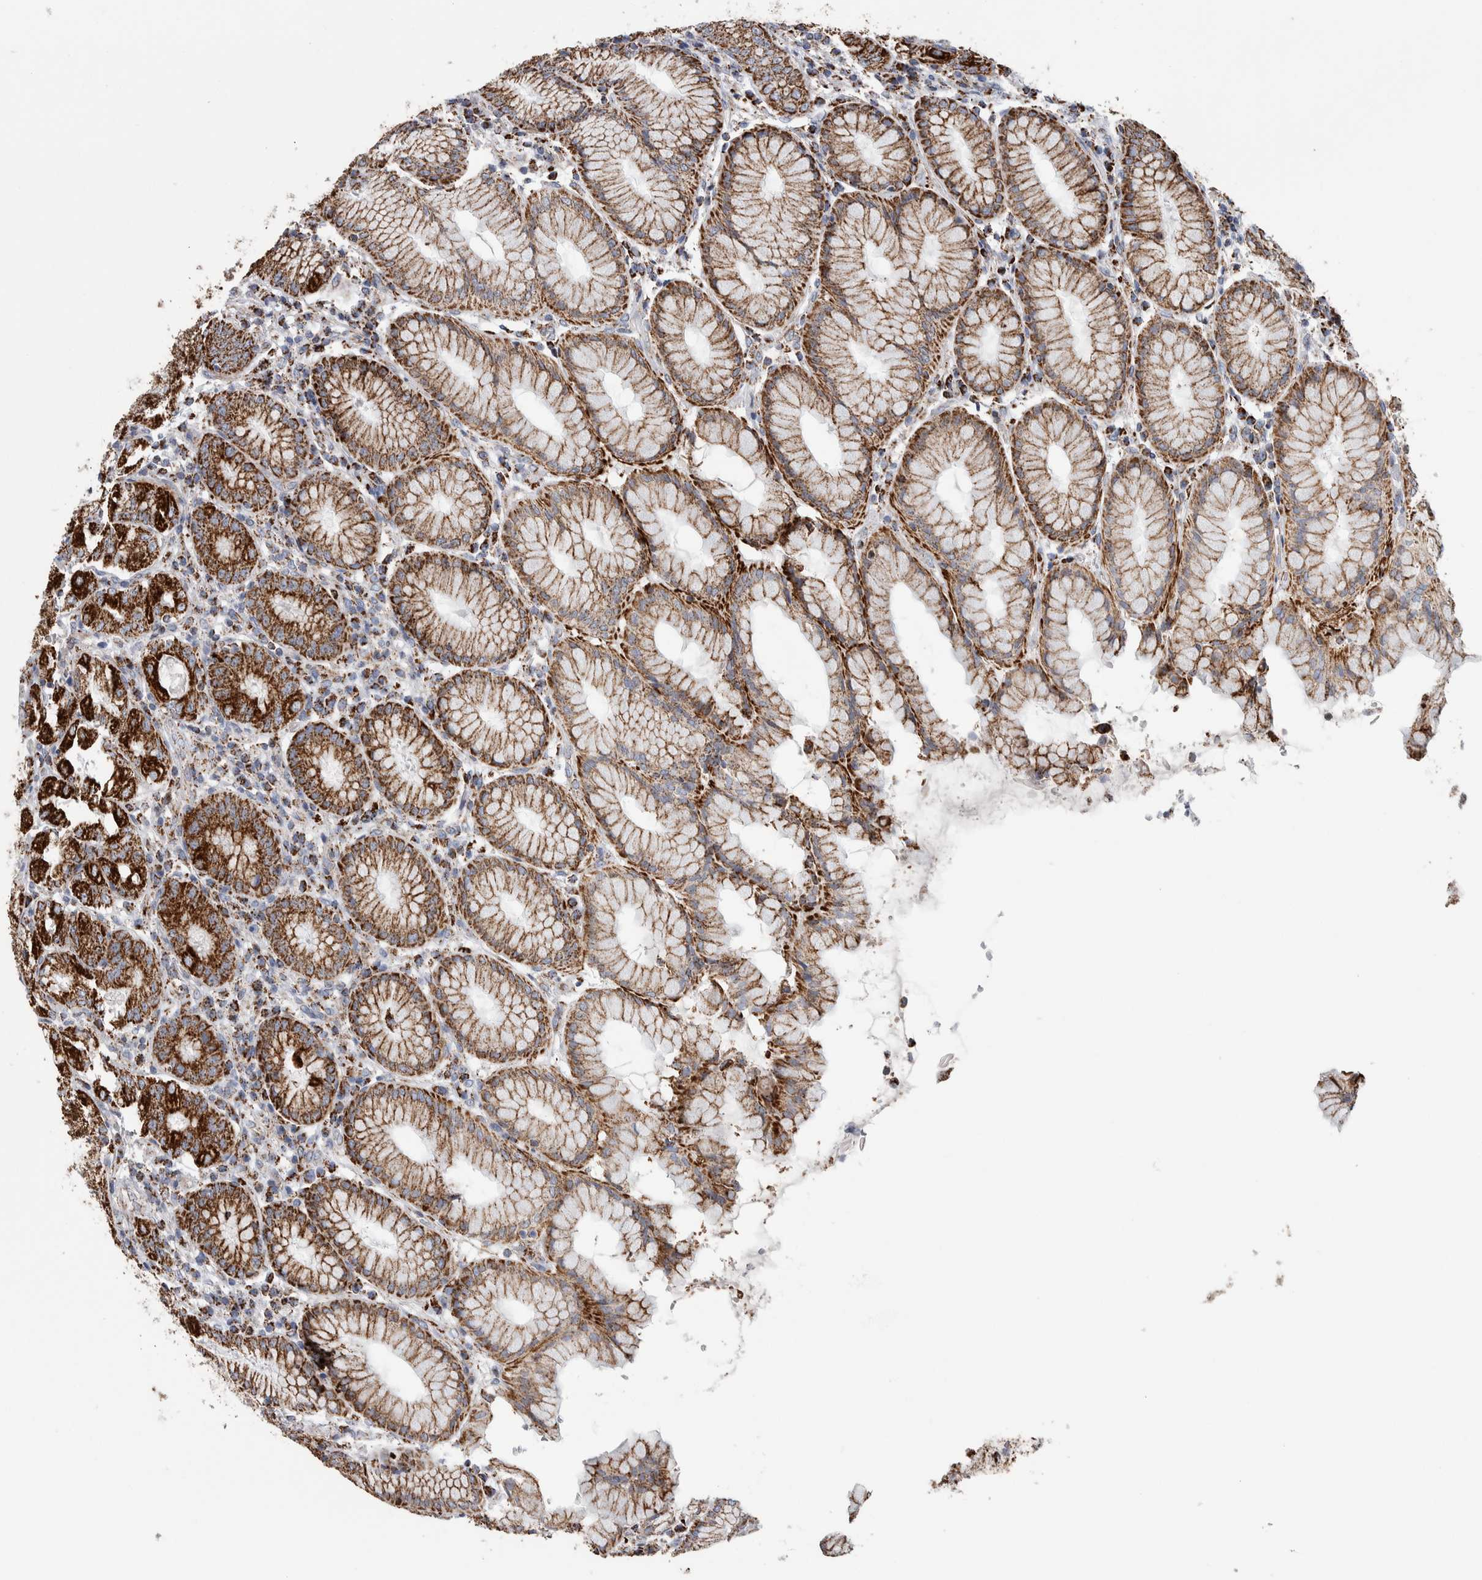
{"staining": {"intensity": "moderate", "quantity": ">75%", "location": "cytoplasmic/membranous"}, "tissue": "stomach", "cell_type": "Glandular cells", "image_type": "normal", "snomed": [{"axis": "morphology", "description": "Normal tissue, NOS"}, {"axis": "topography", "description": "Stomach"}, {"axis": "topography", "description": "Stomach, lower"}], "caption": "This photomicrograph reveals IHC staining of unremarkable stomach, with medium moderate cytoplasmic/membranous staining in about >75% of glandular cells.", "gene": "ETFA", "patient": {"sex": "female", "age": 56}}